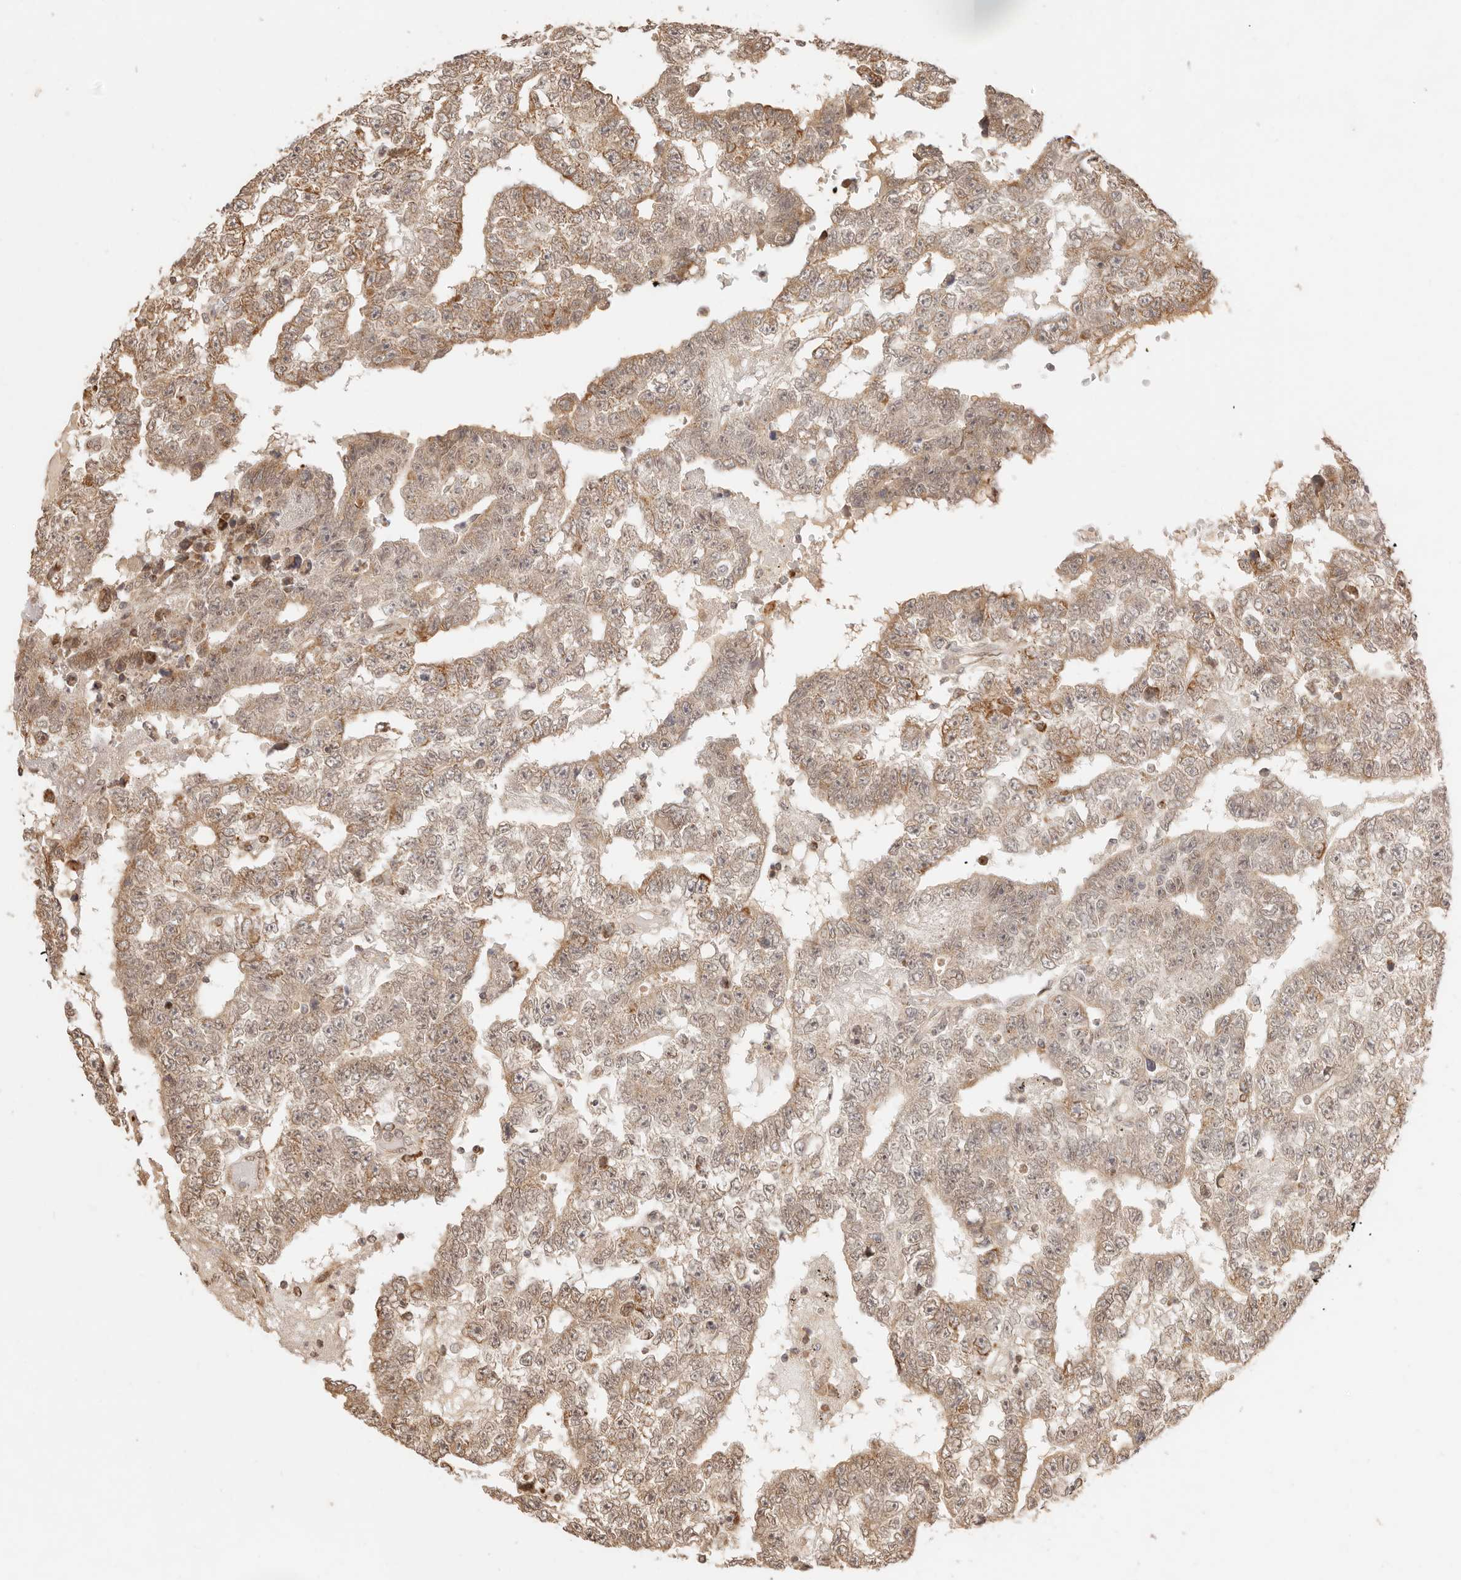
{"staining": {"intensity": "moderate", "quantity": ">75%", "location": "cytoplasmic/membranous,nuclear"}, "tissue": "testis cancer", "cell_type": "Tumor cells", "image_type": "cancer", "snomed": [{"axis": "morphology", "description": "Carcinoma, Embryonal, NOS"}, {"axis": "topography", "description": "Testis"}], "caption": "Immunohistochemistry of human embryonal carcinoma (testis) reveals medium levels of moderate cytoplasmic/membranous and nuclear expression in approximately >75% of tumor cells.", "gene": "TIMM17A", "patient": {"sex": "male", "age": 25}}